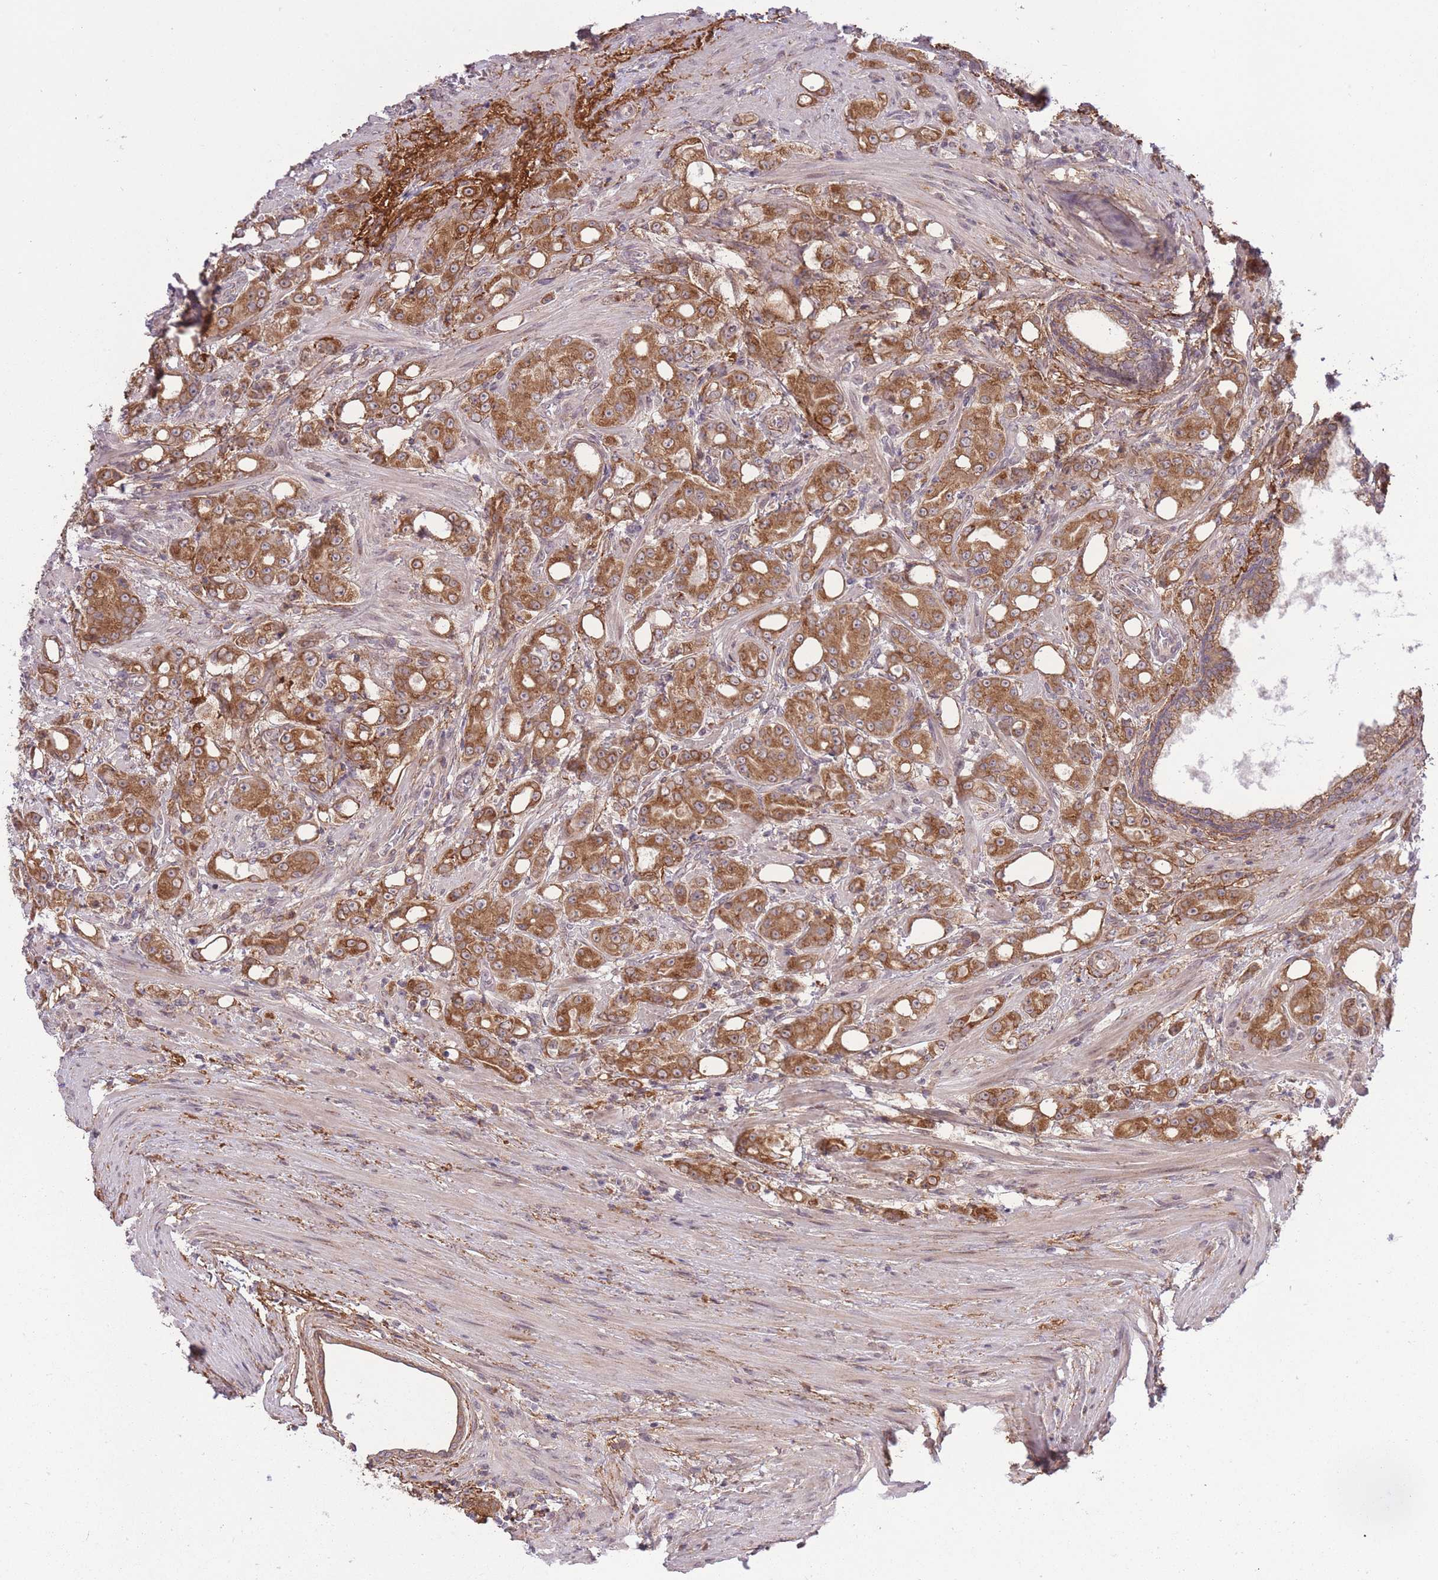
{"staining": {"intensity": "strong", "quantity": ">75%", "location": "cytoplasmic/membranous"}, "tissue": "prostate cancer", "cell_type": "Tumor cells", "image_type": "cancer", "snomed": [{"axis": "morphology", "description": "Adenocarcinoma, High grade"}, {"axis": "topography", "description": "Prostate"}], "caption": "Protein expression by immunohistochemistry (IHC) shows strong cytoplasmic/membranous staining in approximately >75% of tumor cells in prostate cancer (high-grade adenocarcinoma).", "gene": "ZNF391", "patient": {"sex": "male", "age": 69}}